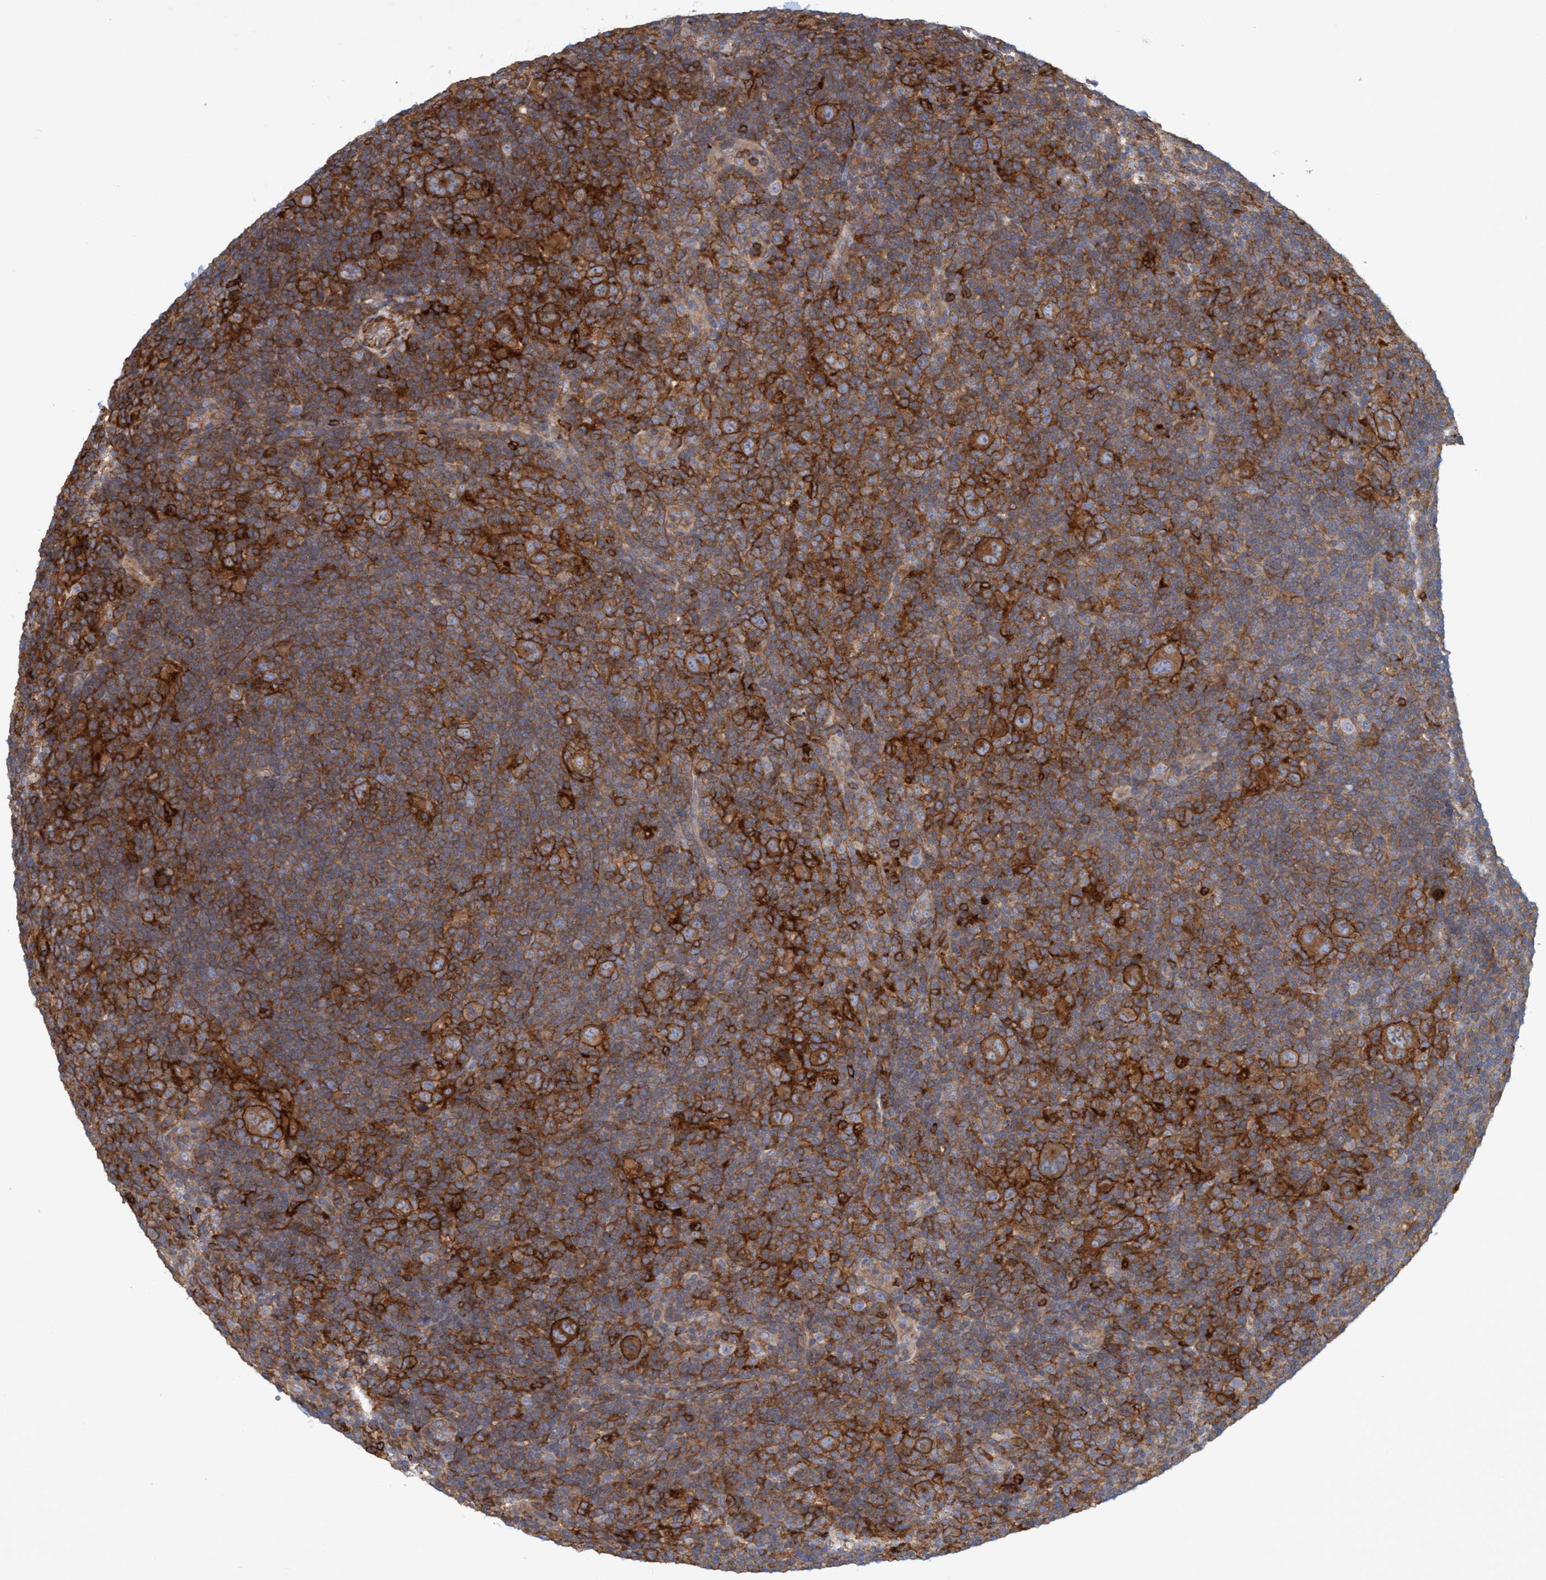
{"staining": {"intensity": "strong", "quantity": ">75%", "location": "cytoplasmic/membranous"}, "tissue": "lymphoma", "cell_type": "Tumor cells", "image_type": "cancer", "snomed": [{"axis": "morphology", "description": "Hodgkin's disease, NOS"}, {"axis": "topography", "description": "Lymph node"}], "caption": "Strong cytoplasmic/membranous staining for a protein is appreciated in approximately >75% of tumor cells of lymphoma using immunohistochemistry.", "gene": "SPECC1", "patient": {"sex": "female", "age": 57}}